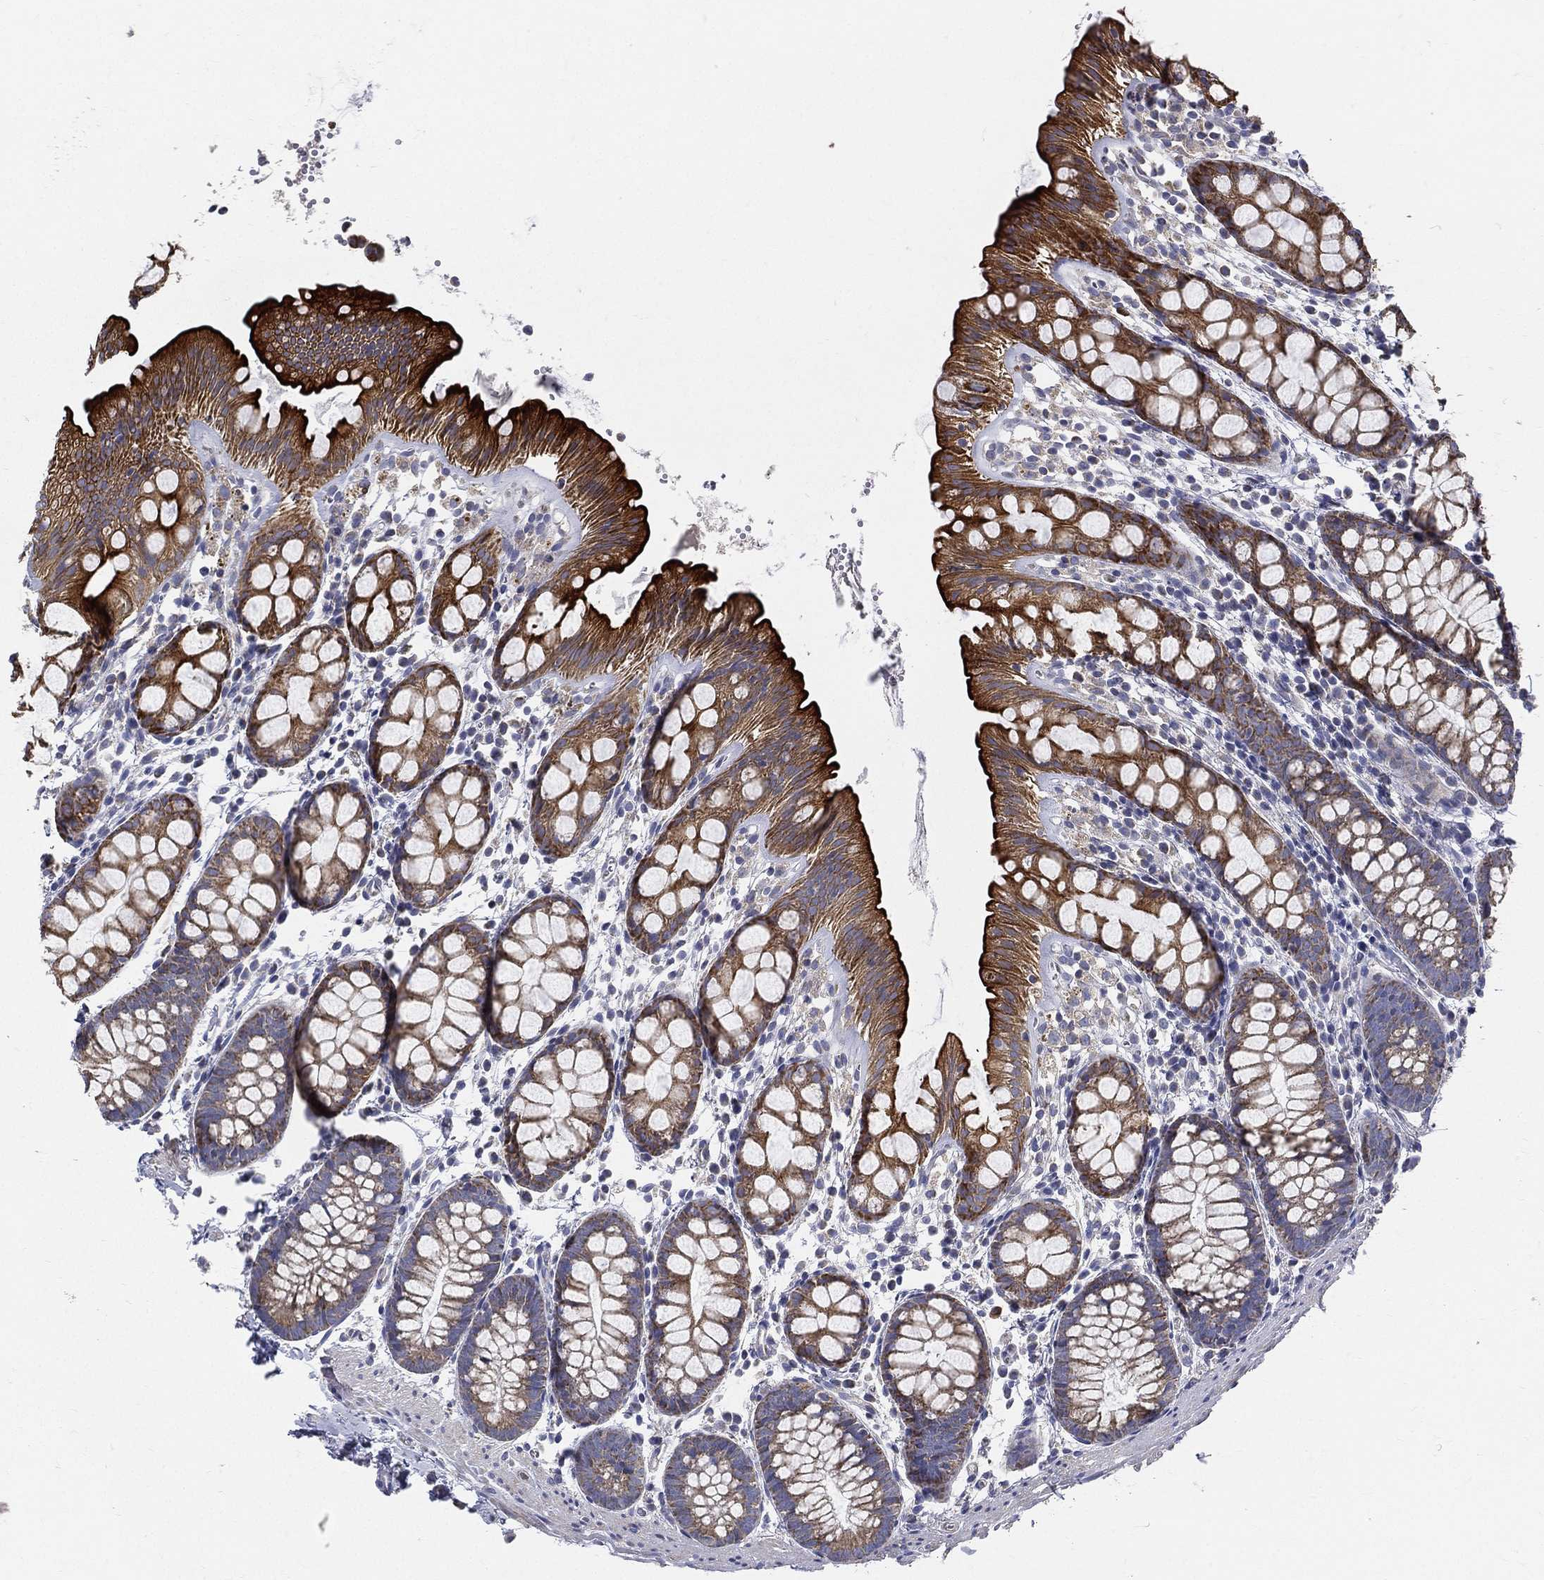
{"staining": {"intensity": "strong", "quantity": "25%-75%", "location": "cytoplasmic/membranous"}, "tissue": "rectum", "cell_type": "Glandular cells", "image_type": "normal", "snomed": [{"axis": "morphology", "description": "Normal tissue, NOS"}, {"axis": "topography", "description": "Rectum"}], "caption": "Immunohistochemical staining of benign rectum reveals 25%-75% levels of strong cytoplasmic/membranous protein staining in approximately 25%-75% of glandular cells.", "gene": "PWWP3A", "patient": {"sex": "male", "age": 57}}